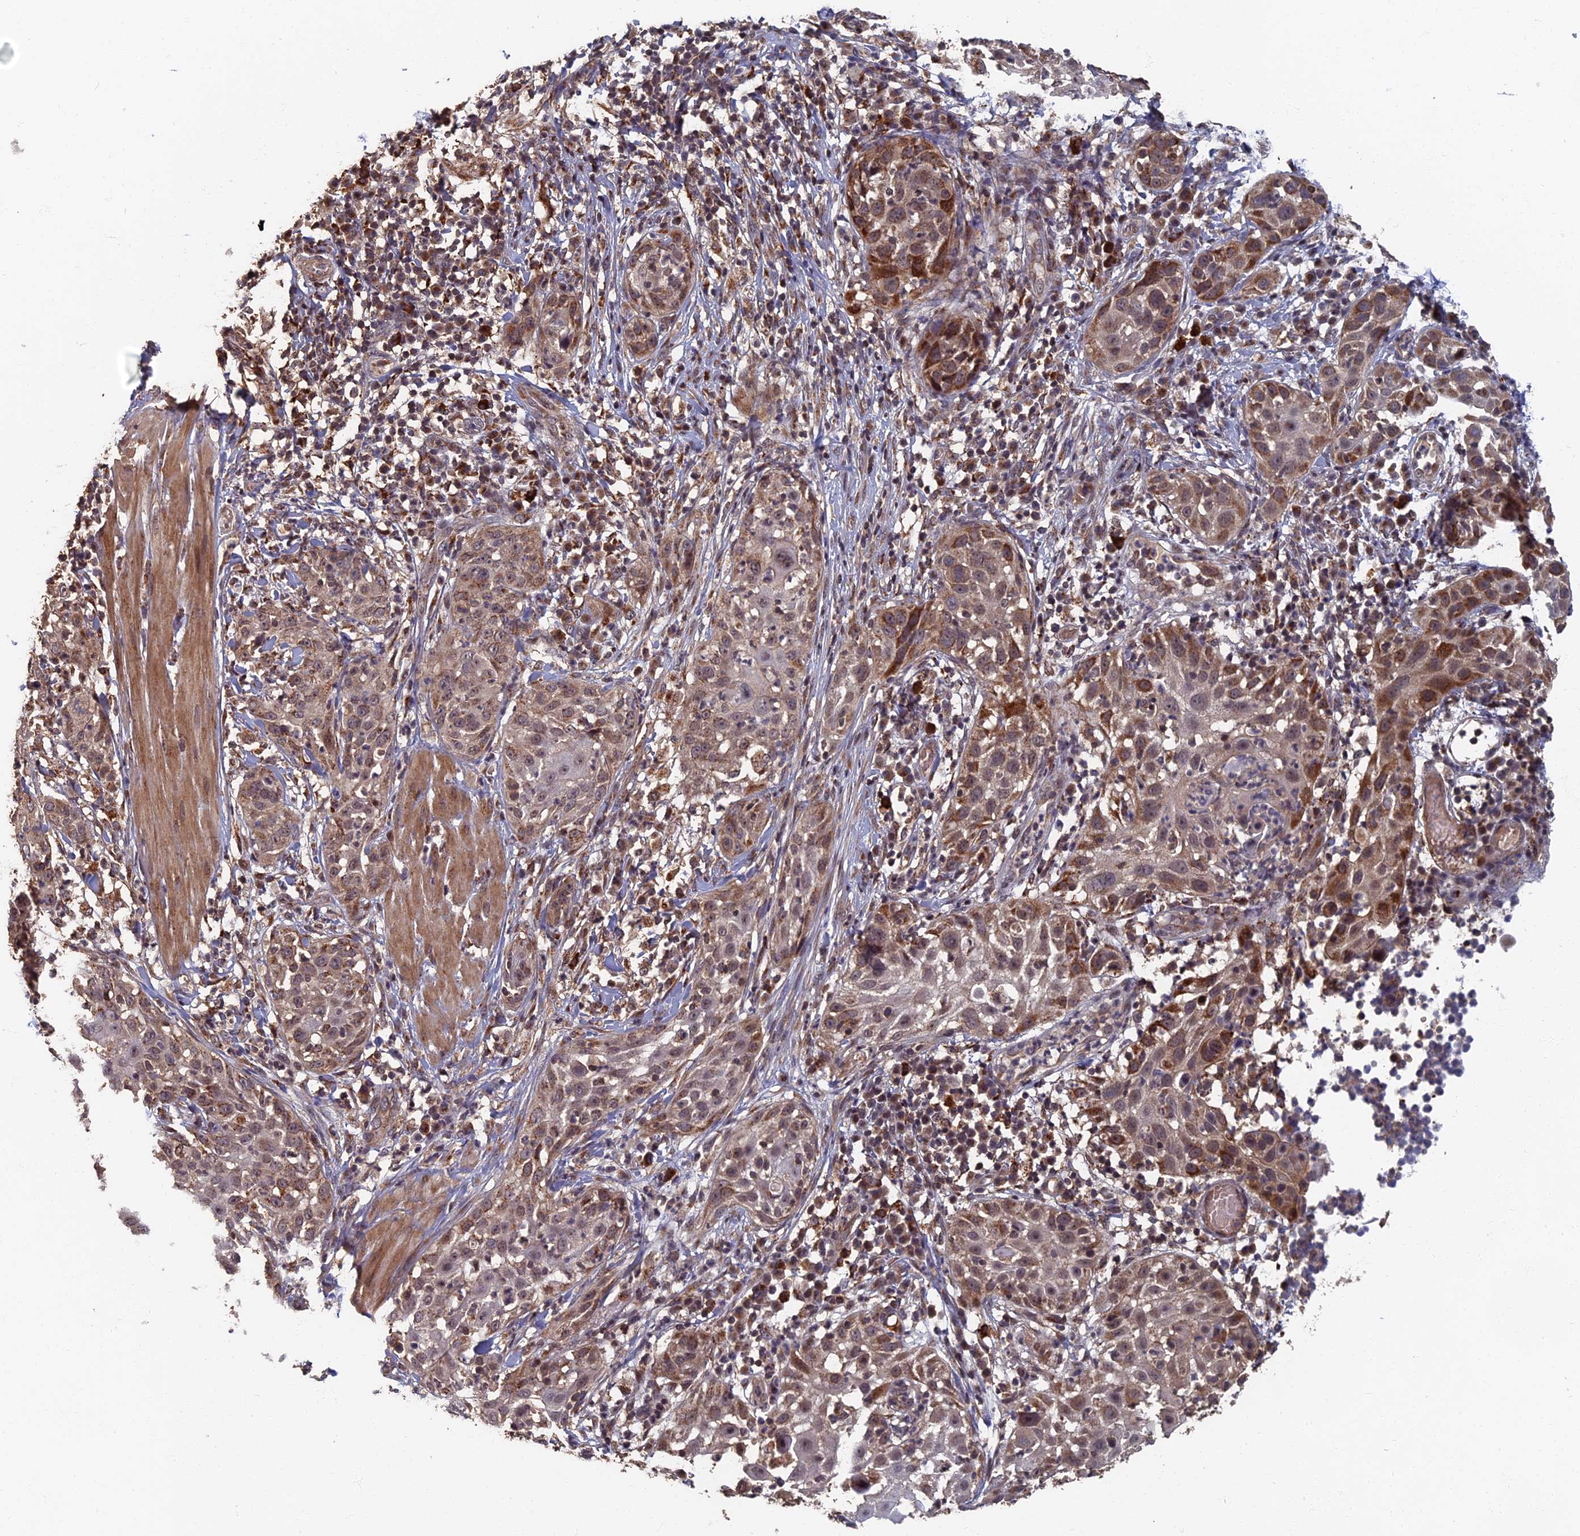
{"staining": {"intensity": "weak", "quantity": "25%-75%", "location": "cytoplasmic/membranous,nuclear"}, "tissue": "skin cancer", "cell_type": "Tumor cells", "image_type": "cancer", "snomed": [{"axis": "morphology", "description": "Squamous cell carcinoma, NOS"}, {"axis": "topography", "description": "Skin"}], "caption": "A low amount of weak cytoplasmic/membranous and nuclear staining is identified in about 25%-75% of tumor cells in skin cancer tissue.", "gene": "RASGRF1", "patient": {"sex": "female", "age": 44}}